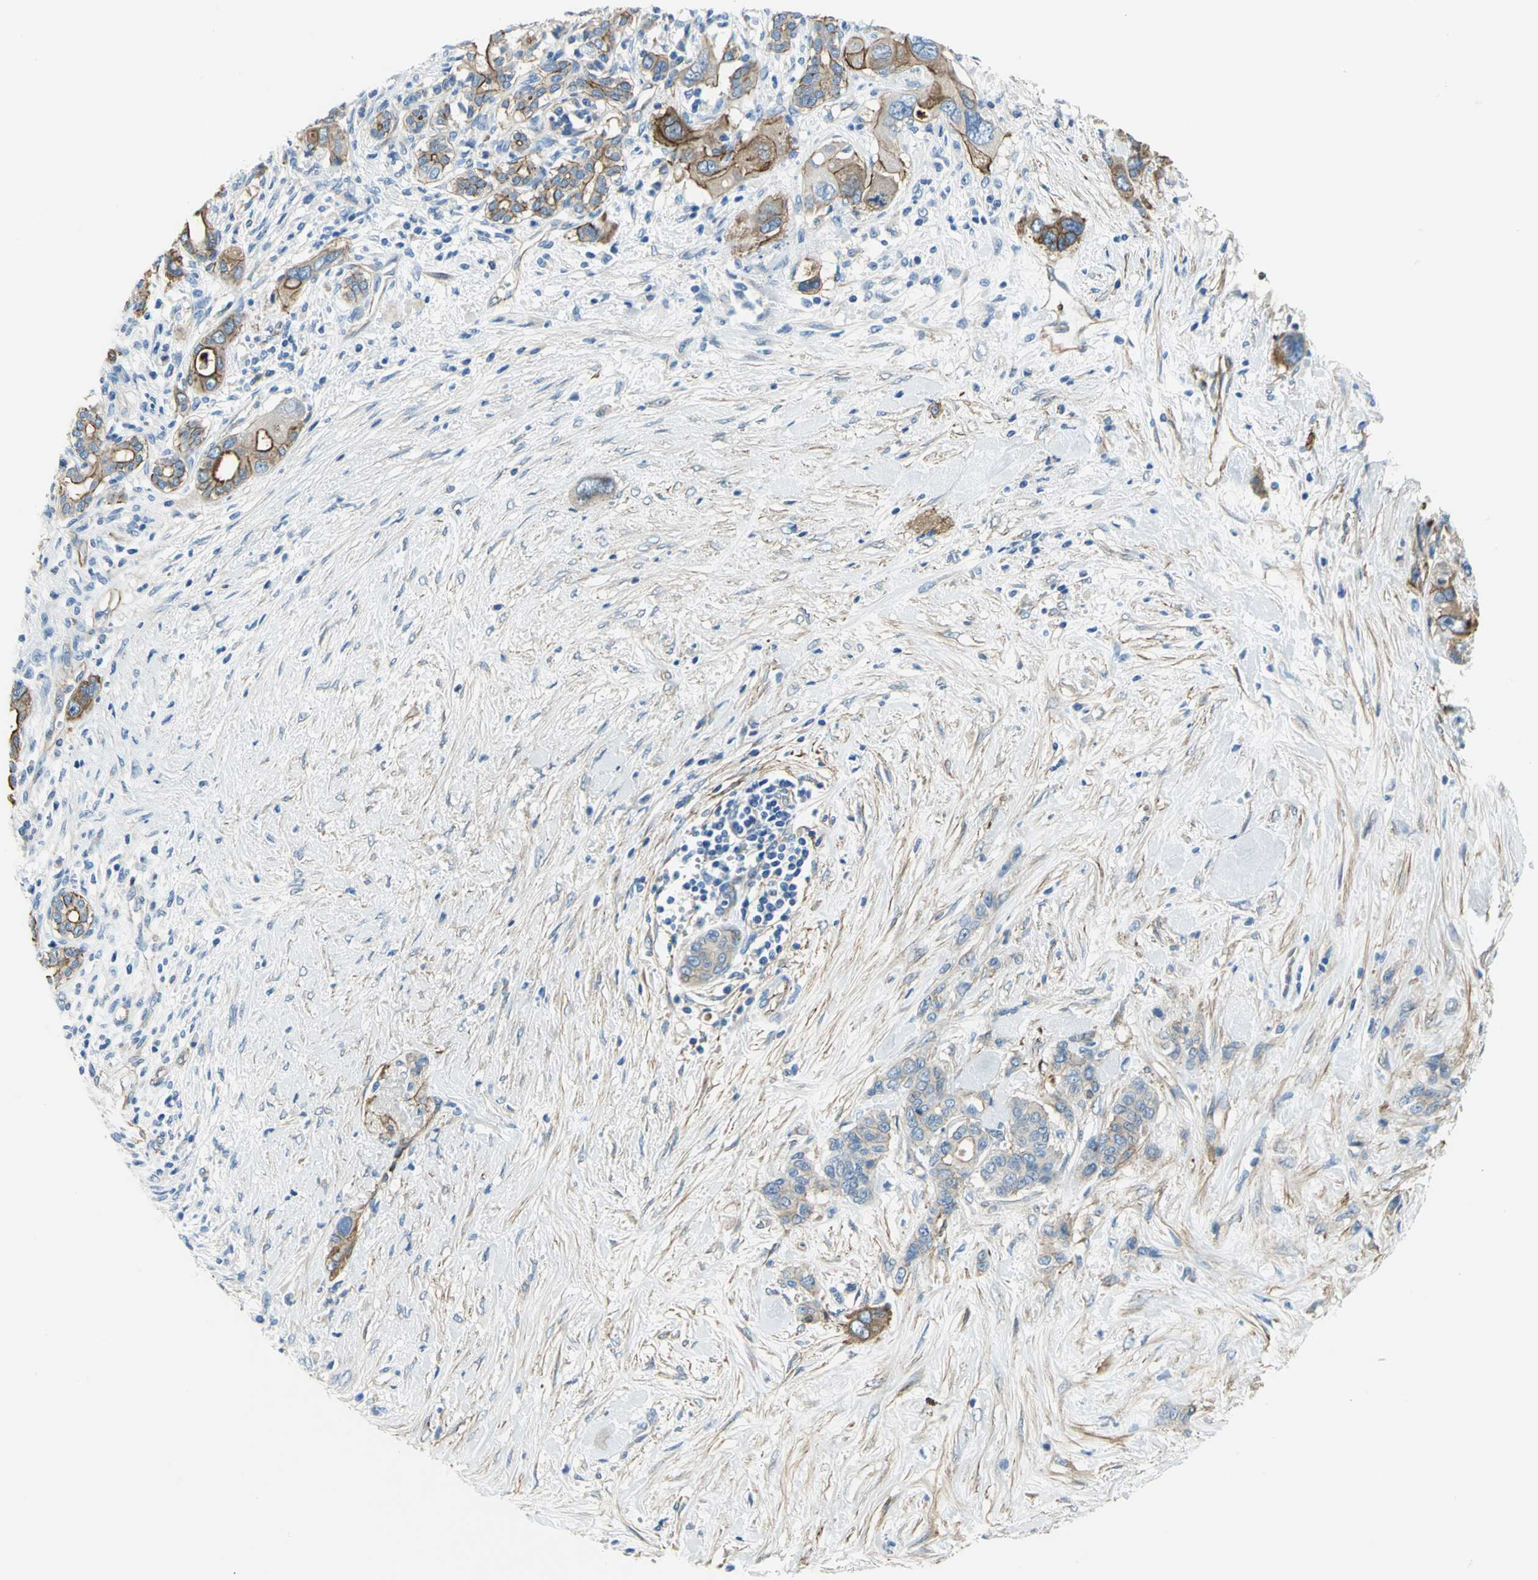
{"staining": {"intensity": "strong", "quantity": ">75%", "location": "cytoplasmic/membranous"}, "tissue": "pancreatic cancer", "cell_type": "Tumor cells", "image_type": "cancer", "snomed": [{"axis": "morphology", "description": "Adenocarcinoma, NOS"}, {"axis": "topography", "description": "Pancreas"}], "caption": "This is an image of immunohistochemistry staining of pancreatic cancer (adenocarcinoma), which shows strong expression in the cytoplasmic/membranous of tumor cells.", "gene": "FLNB", "patient": {"sex": "male", "age": 46}}